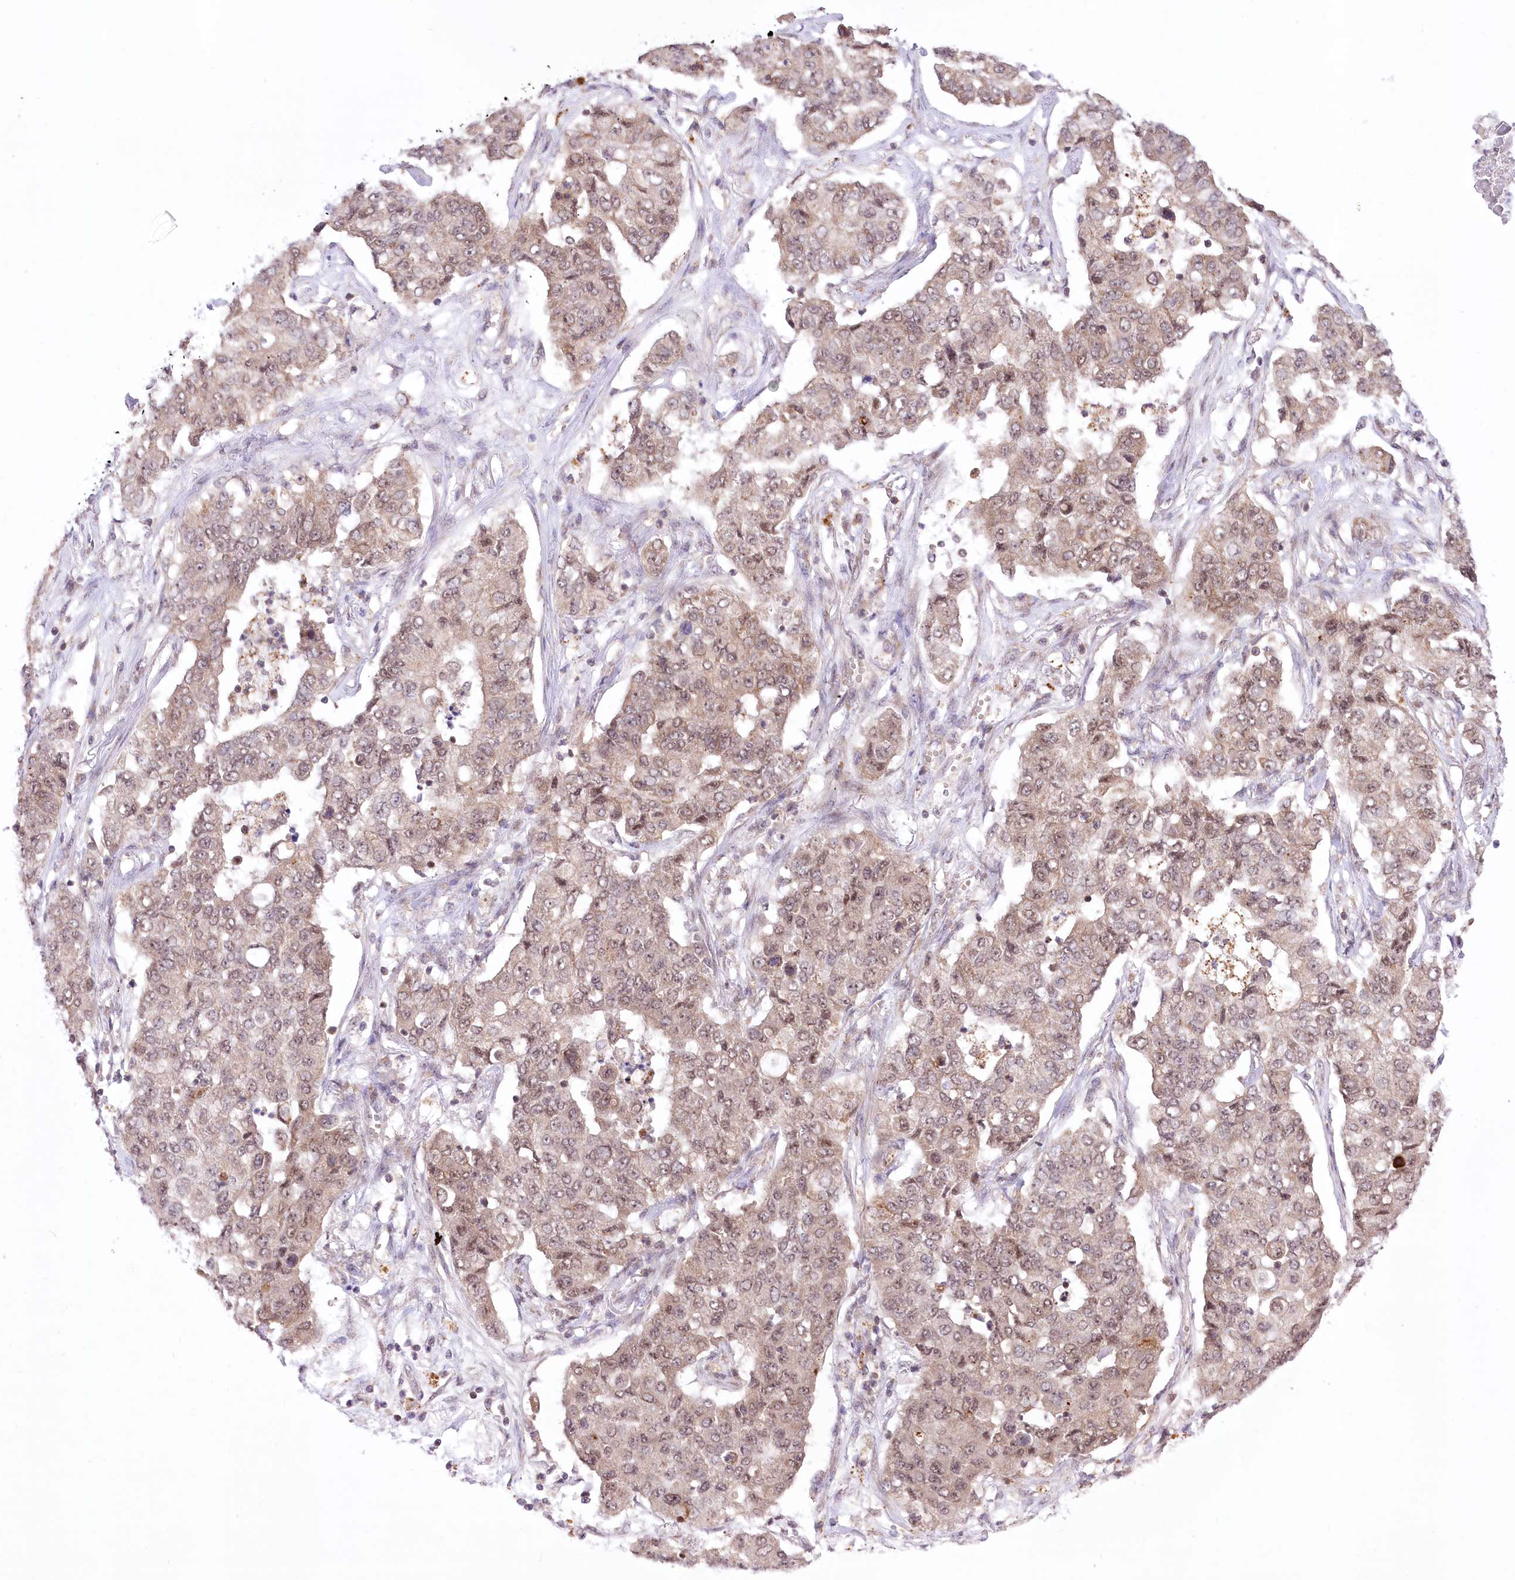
{"staining": {"intensity": "weak", "quantity": "25%-75%", "location": "nuclear"}, "tissue": "lung cancer", "cell_type": "Tumor cells", "image_type": "cancer", "snomed": [{"axis": "morphology", "description": "Squamous cell carcinoma, NOS"}, {"axis": "topography", "description": "Lung"}], "caption": "Tumor cells demonstrate low levels of weak nuclear positivity in approximately 25%-75% of cells in squamous cell carcinoma (lung).", "gene": "ZMAT2", "patient": {"sex": "male", "age": 74}}